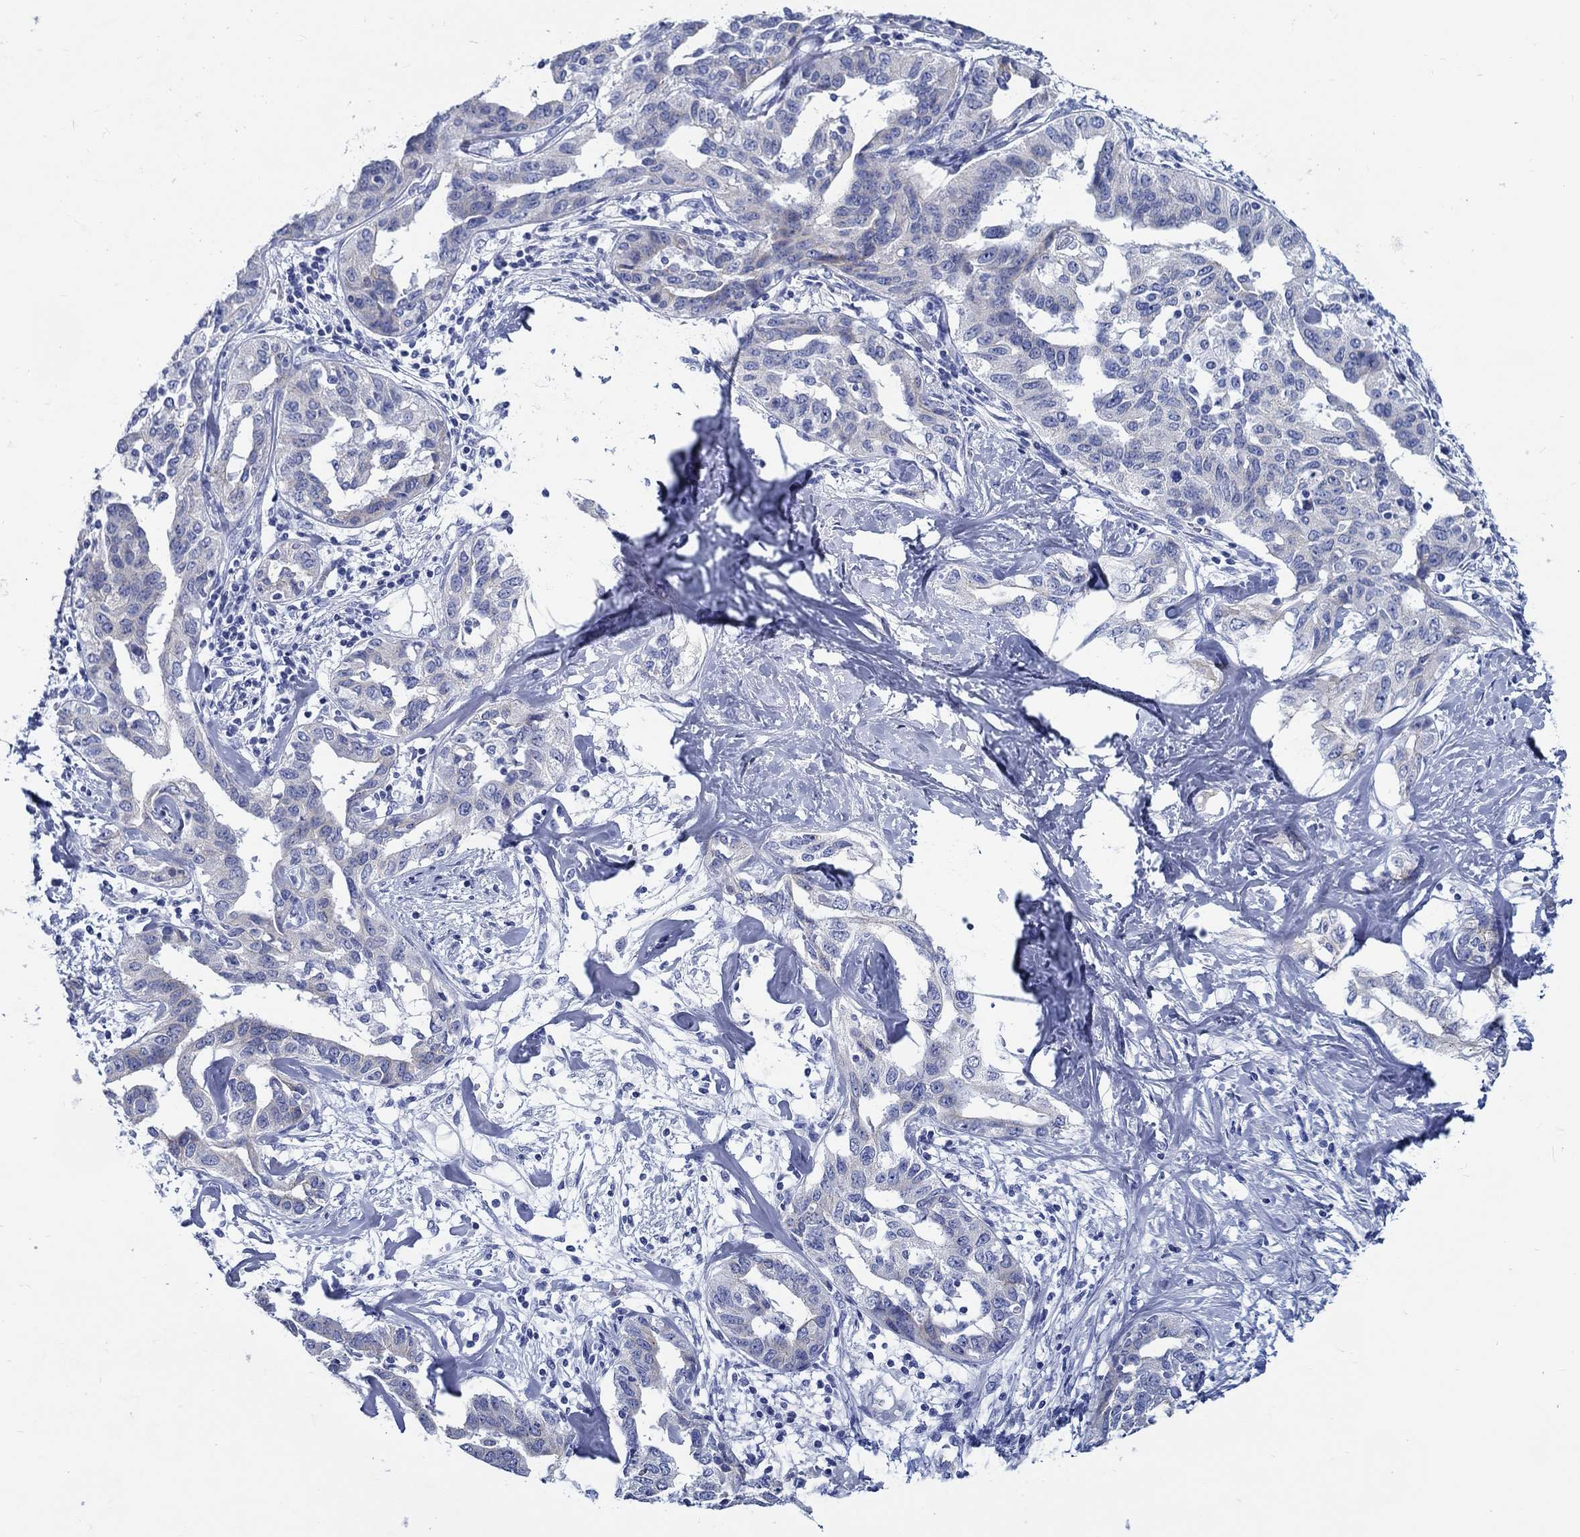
{"staining": {"intensity": "negative", "quantity": "none", "location": "none"}, "tissue": "liver cancer", "cell_type": "Tumor cells", "image_type": "cancer", "snomed": [{"axis": "morphology", "description": "Cholangiocarcinoma"}, {"axis": "topography", "description": "Liver"}], "caption": "The micrograph shows no significant staining in tumor cells of liver cholangiocarcinoma.", "gene": "RD3L", "patient": {"sex": "male", "age": 59}}